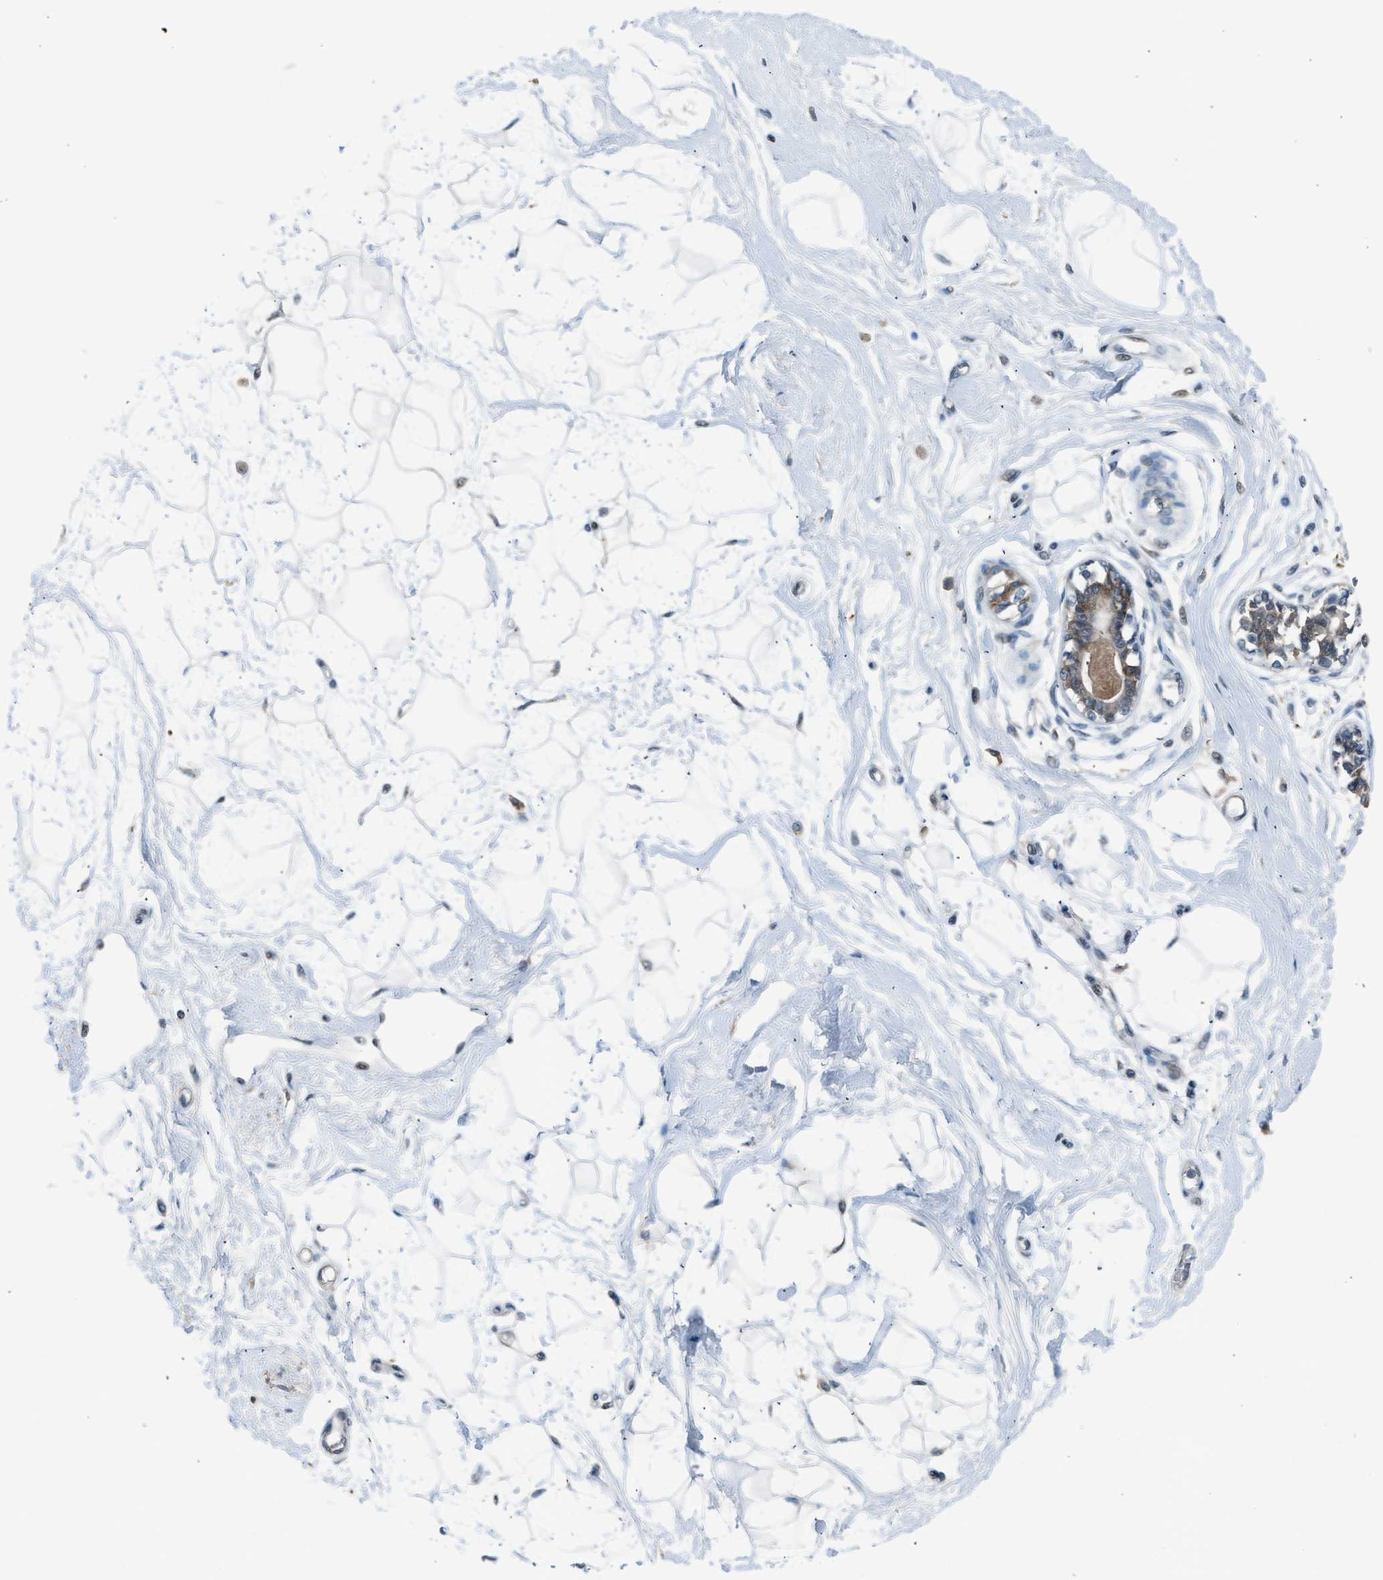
{"staining": {"intensity": "negative", "quantity": "none", "location": "none"}, "tissue": "breast", "cell_type": "Adipocytes", "image_type": "normal", "snomed": [{"axis": "morphology", "description": "Normal tissue, NOS"}, {"axis": "topography", "description": "Breast"}], "caption": "Adipocytes show no significant protein expression in benign breast.", "gene": "LMLN", "patient": {"sex": "female", "age": 45}}